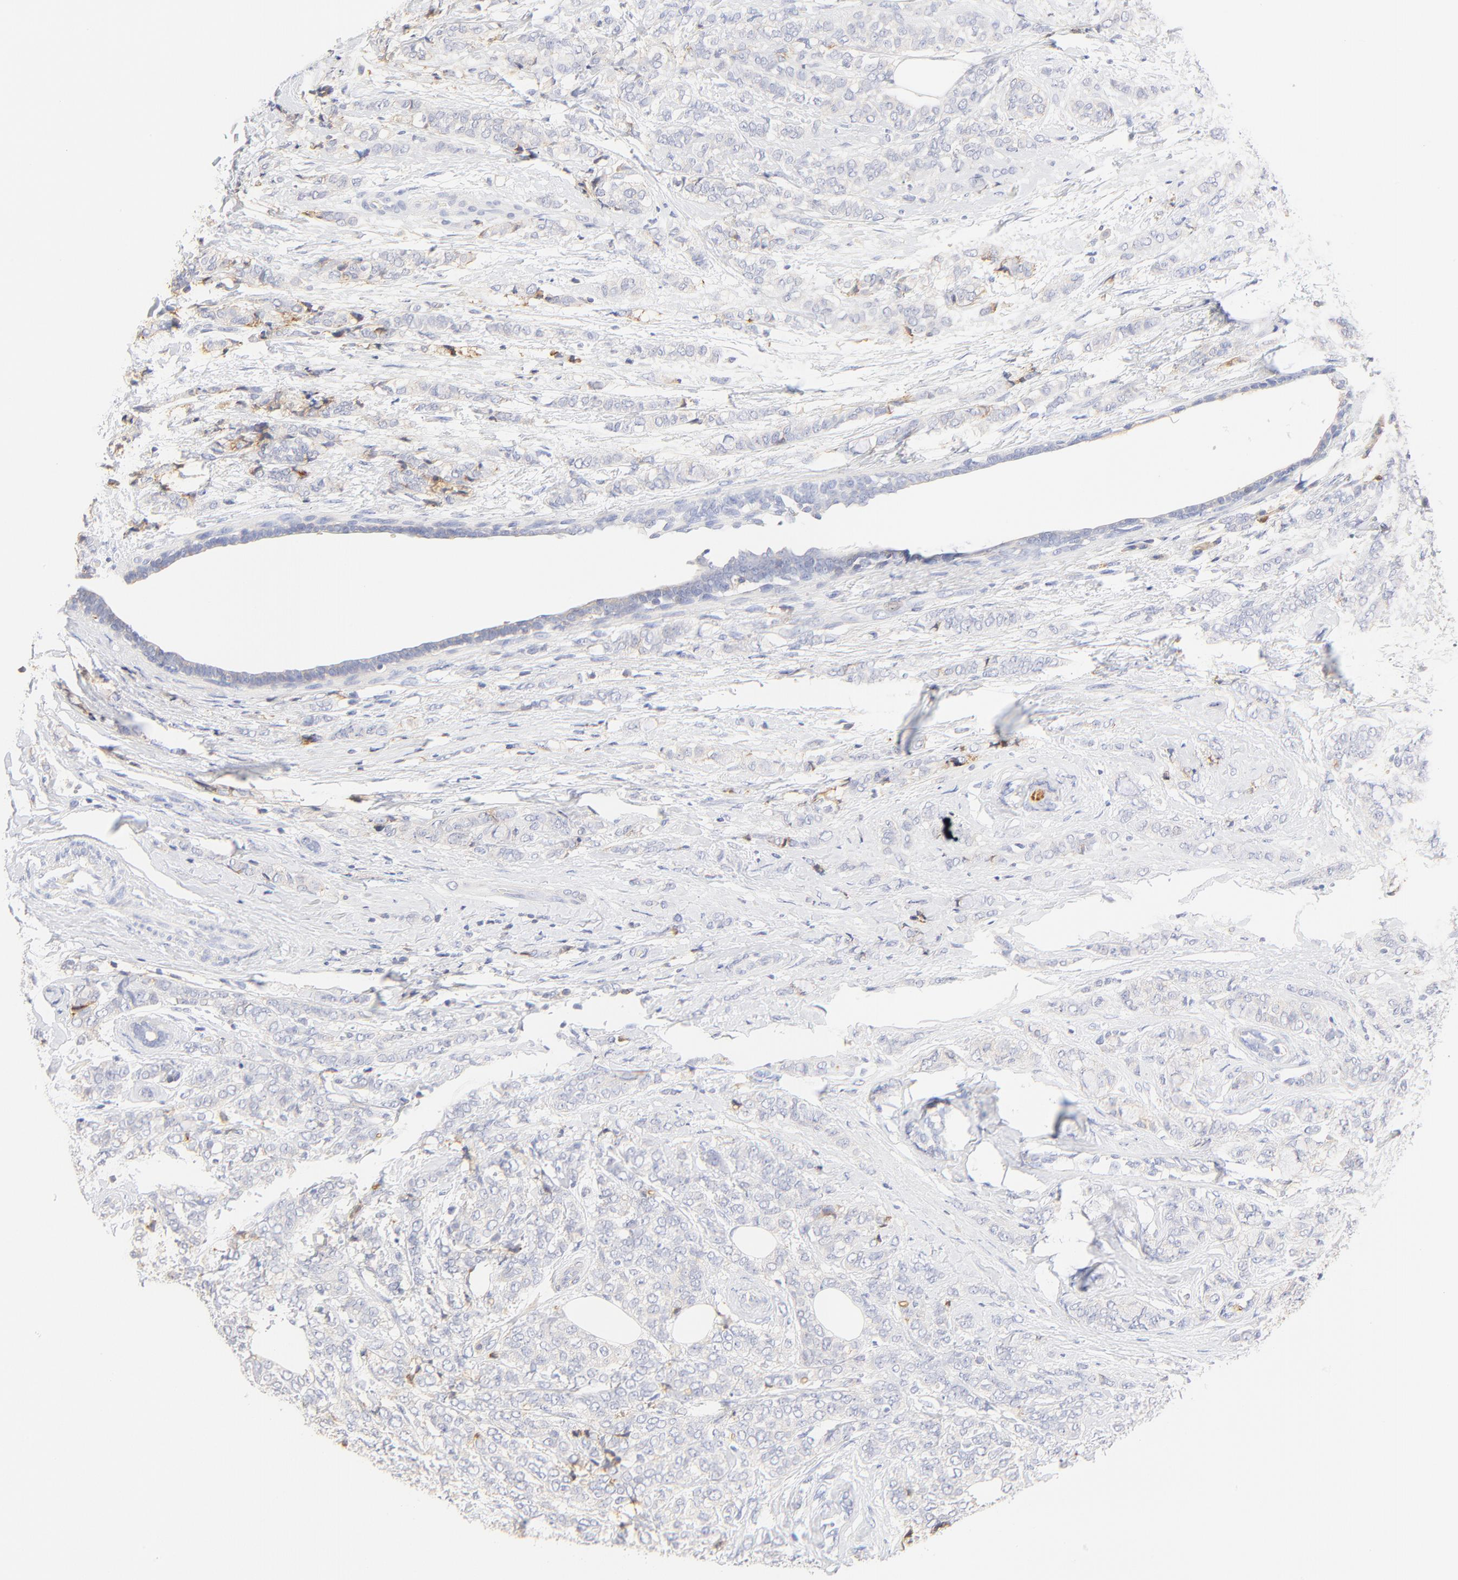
{"staining": {"intensity": "weak", "quantity": ">75%", "location": "cytoplasmic/membranous"}, "tissue": "breast cancer", "cell_type": "Tumor cells", "image_type": "cancer", "snomed": [{"axis": "morphology", "description": "Lobular carcinoma"}, {"axis": "topography", "description": "Breast"}], "caption": "Lobular carcinoma (breast) stained for a protein reveals weak cytoplasmic/membranous positivity in tumor cells. (Brightfield microscopy of DAB IHC at high magnification).", "gene": "MDGA2", "patient": {"sex": "female", "age": 60}}